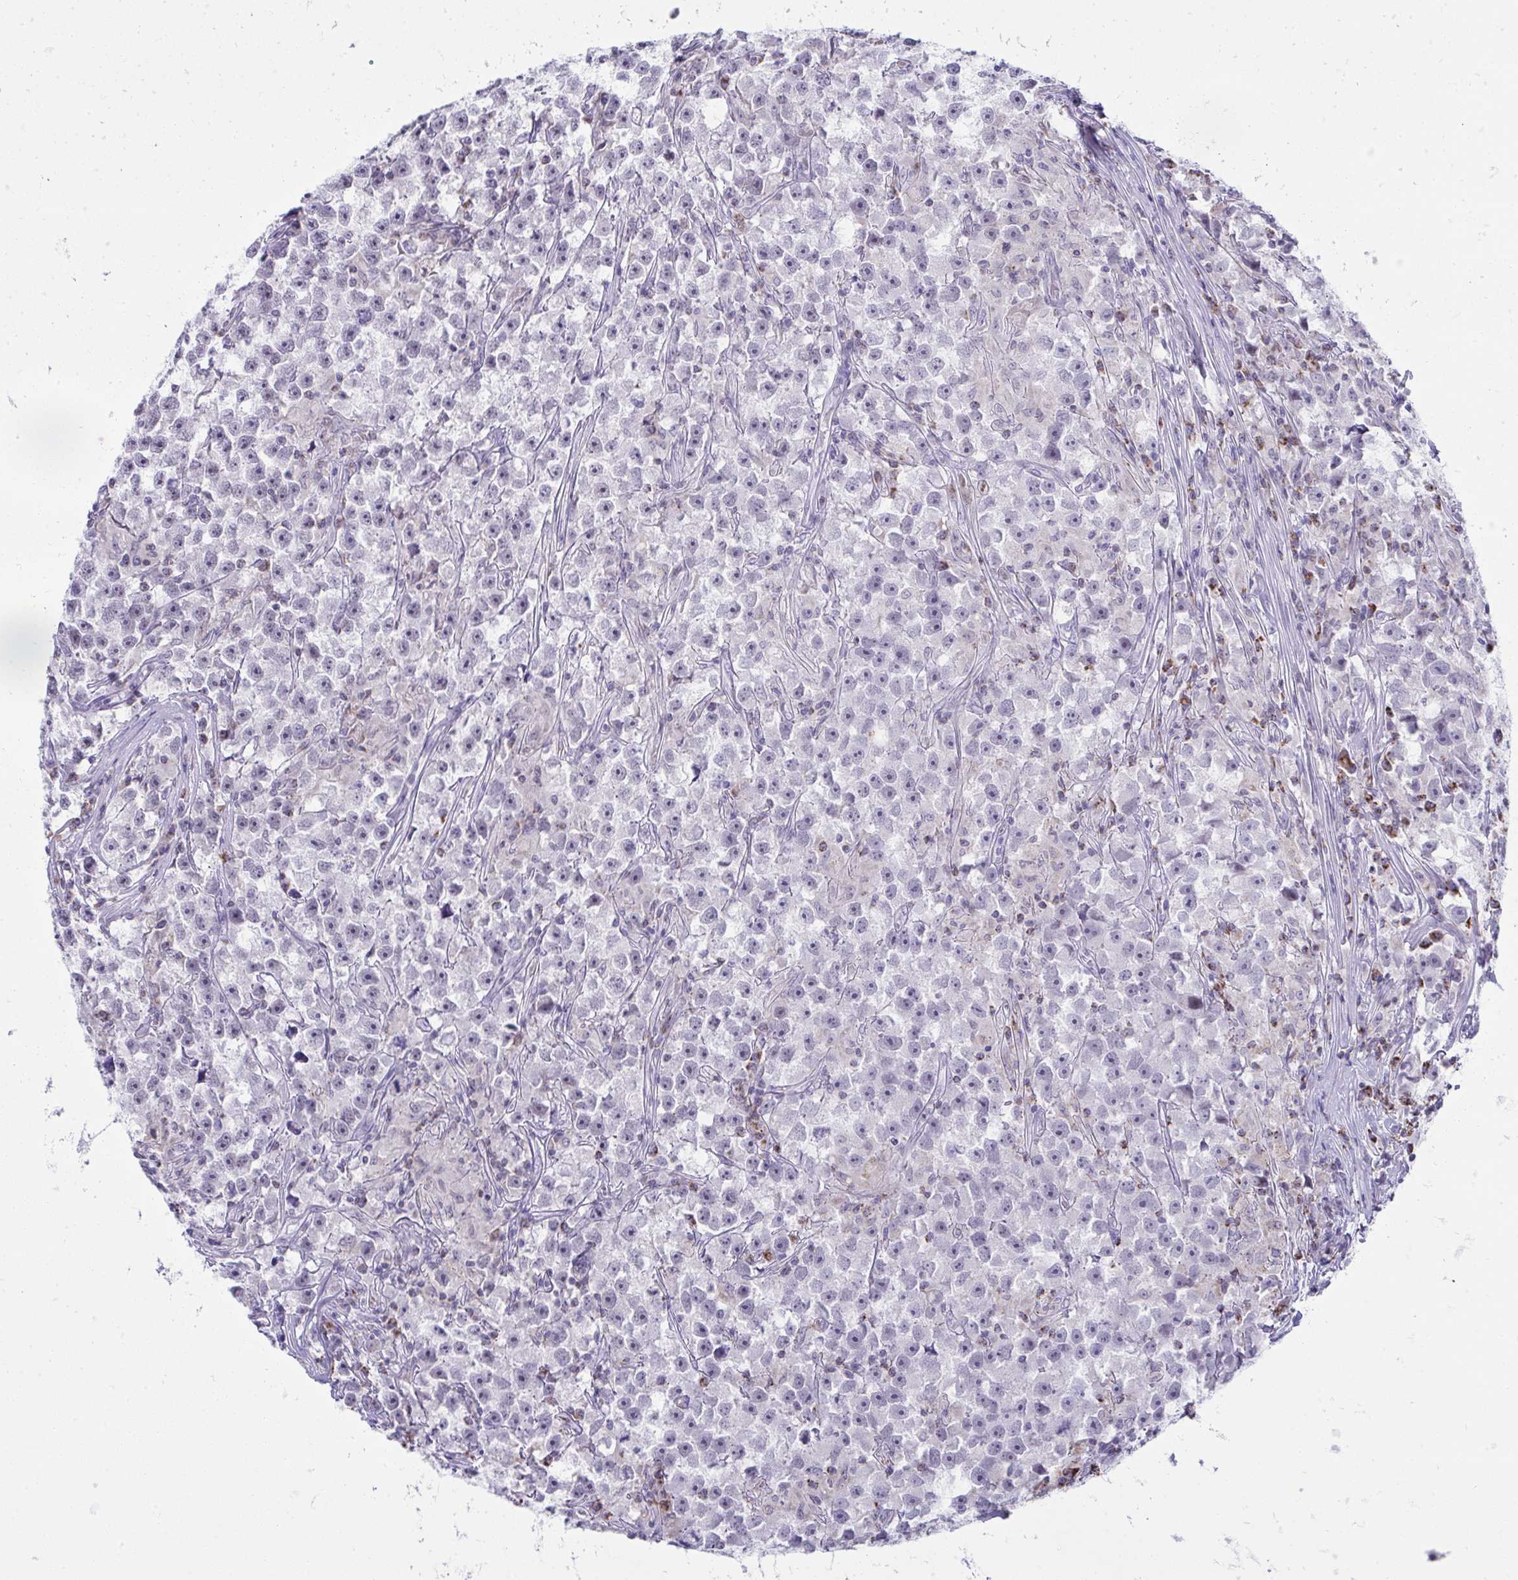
{"staining": {"intensity": "negative", "quantity": "none", "location": "none"}, "tissue": "testis cancer", "cell_type": "Tumor cells", "image_type": "cancer", "snomed": [{"axis": "morphology", "description": "Seminoma, NOS"}, {"axis": "topography", "description": "Testis"}], "caption": "Immunohistochemical staining of human seminoma (testis) displays no significant positivity in tumor cells. (Immunohistochemistry (ihc), brightfield microscopy, high magnification).", "gene": "PLA2G12B", "patient": {"sex": "male", "age": 33}}